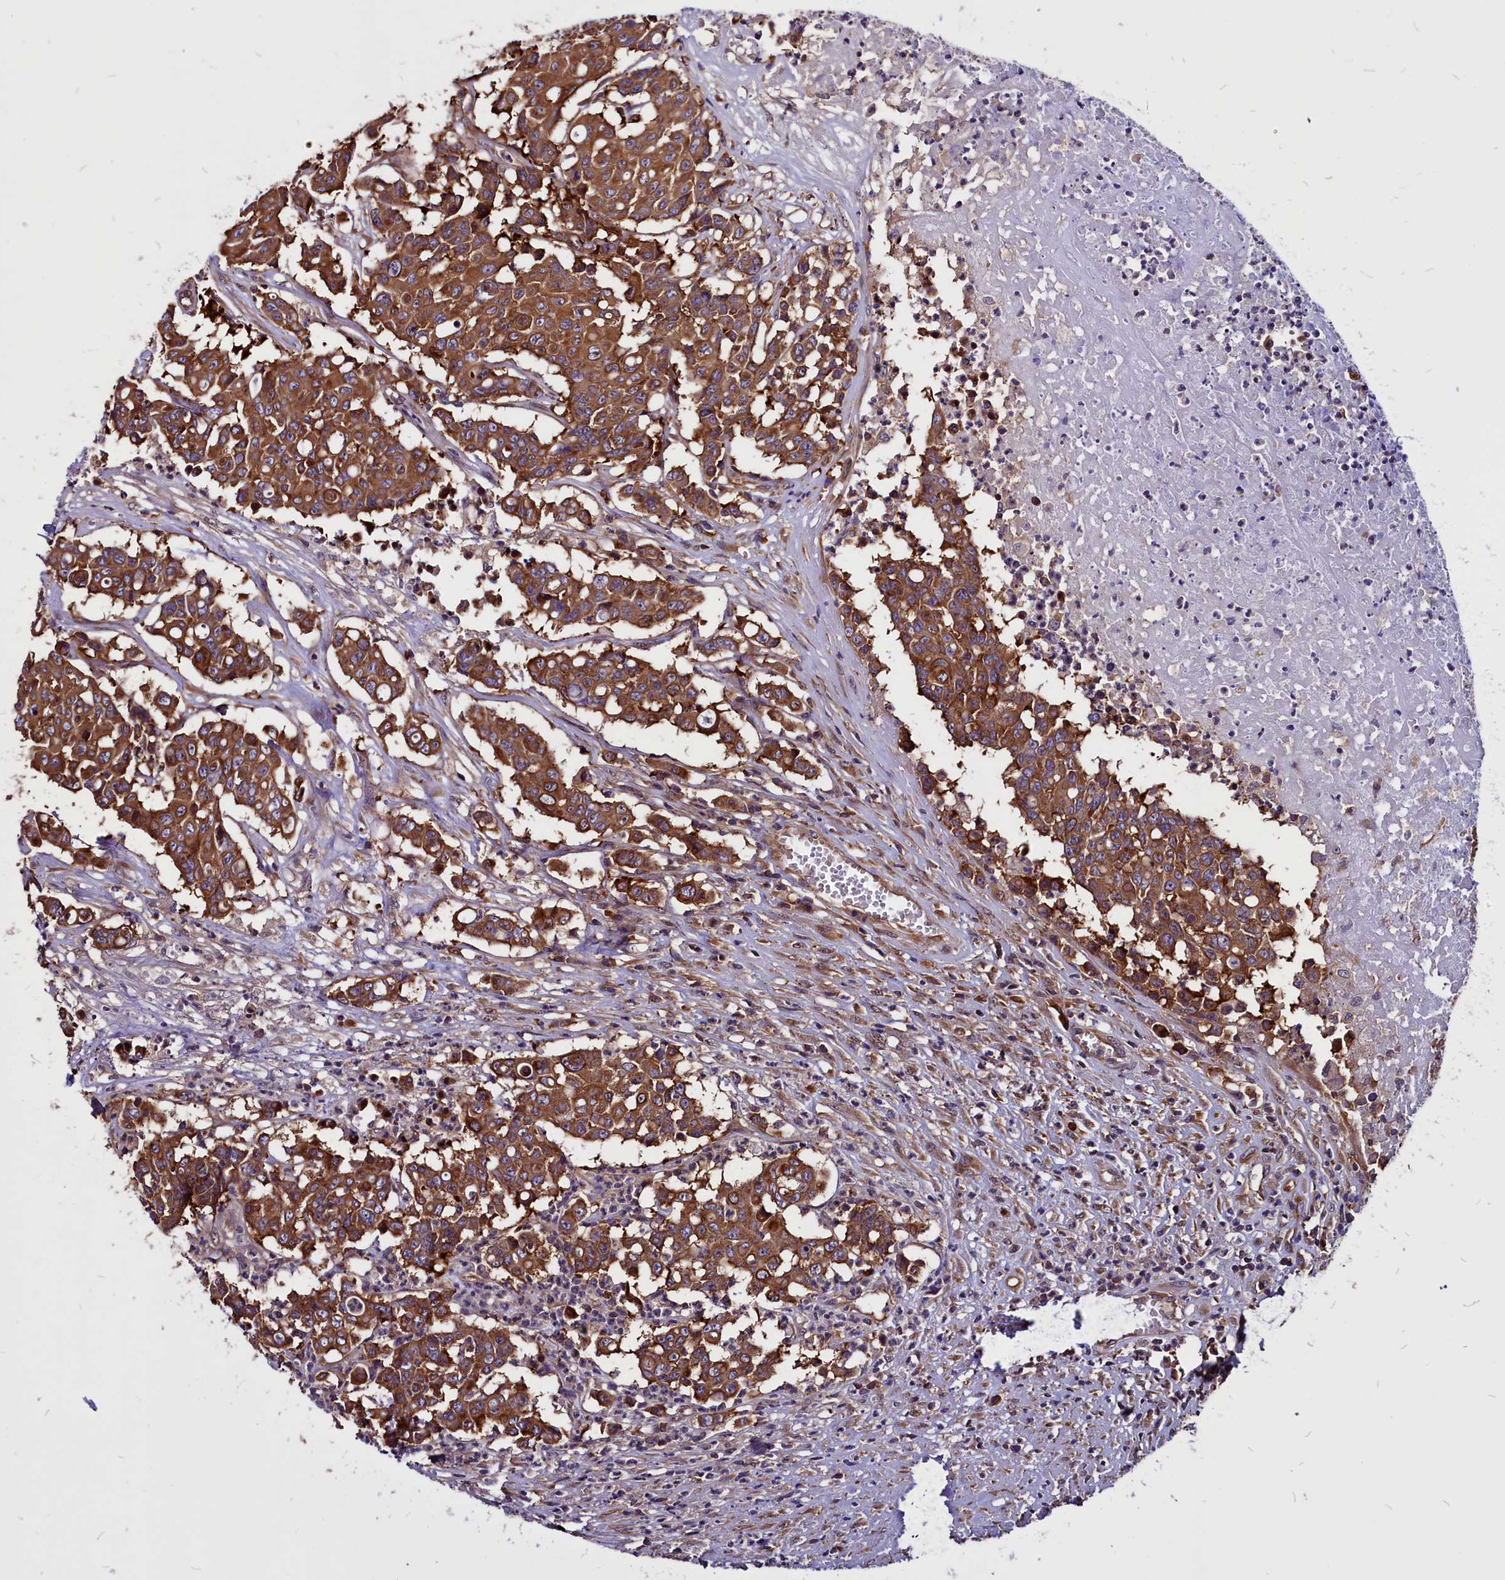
{"staining": {"intensity": "strong", "quantity": ">75%", "location": "cytoplasmic/membranous"}, "tissue": "colorectal cancer", "cell_type": "Tumor cells", "image_type": "cancer", "snomed": [{"axis": "morphology", "description": "Adenocarcinoma, NOS"}, {"axis": "topography", "description": "Colon"}], "caption": "Immunohistochemical staining of human colorectal cancer exhibits strong cytoplasmic/membranous protein expression in about >75% of tumor cells.", "gene": "EIF3G", "patient": {"sex": "male", "age": 51}}